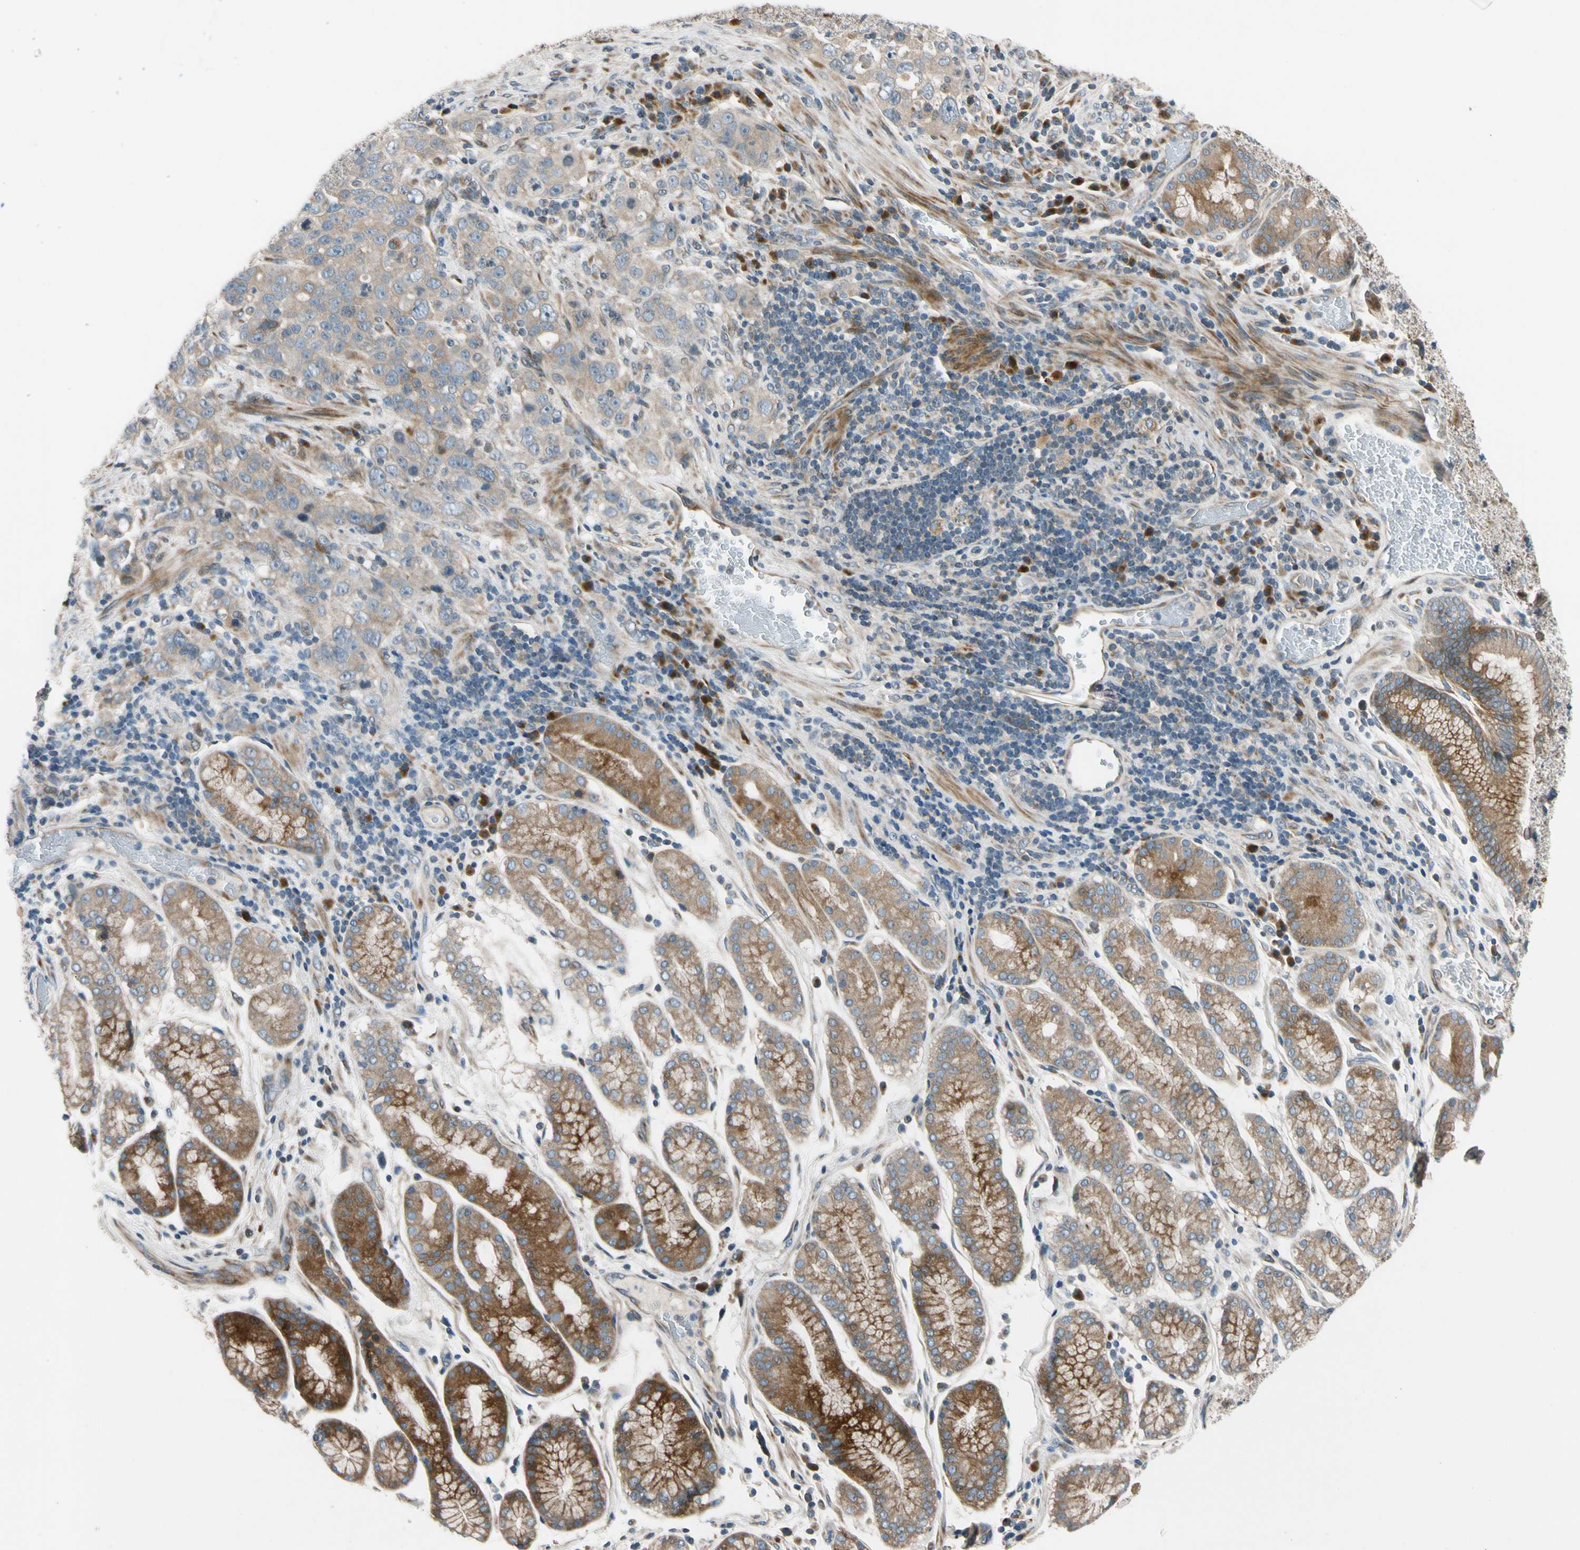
{"staining": {"intensity": "weak", "quantity": ">75%", "location": "cytoplasmic/membranous"}, "tissue": "stomach cancer", "cell_type": "Tumor cells", "image_type": "cancer", "snomed": [{"axis": "morphology", "description": "Normal tissue, NOS"}, {"axis": "morphology", "description": "Adenocarcinoma, NOS"}, {"axis": "topography", "description": "Stomach"}], "caption": "Immunohistochemistry histopathology image of neoplastic tissue: human stomach adenocarcinoma stained using immunohistochemistry displays low levels of weak protein expression localized specifically in the cytoplasmic/membranous of tumor cells, appearing as a cytoplasmic/membranous brown color.", "gene": "MST1R", "patient": {"sex": "male", "age": 48}}